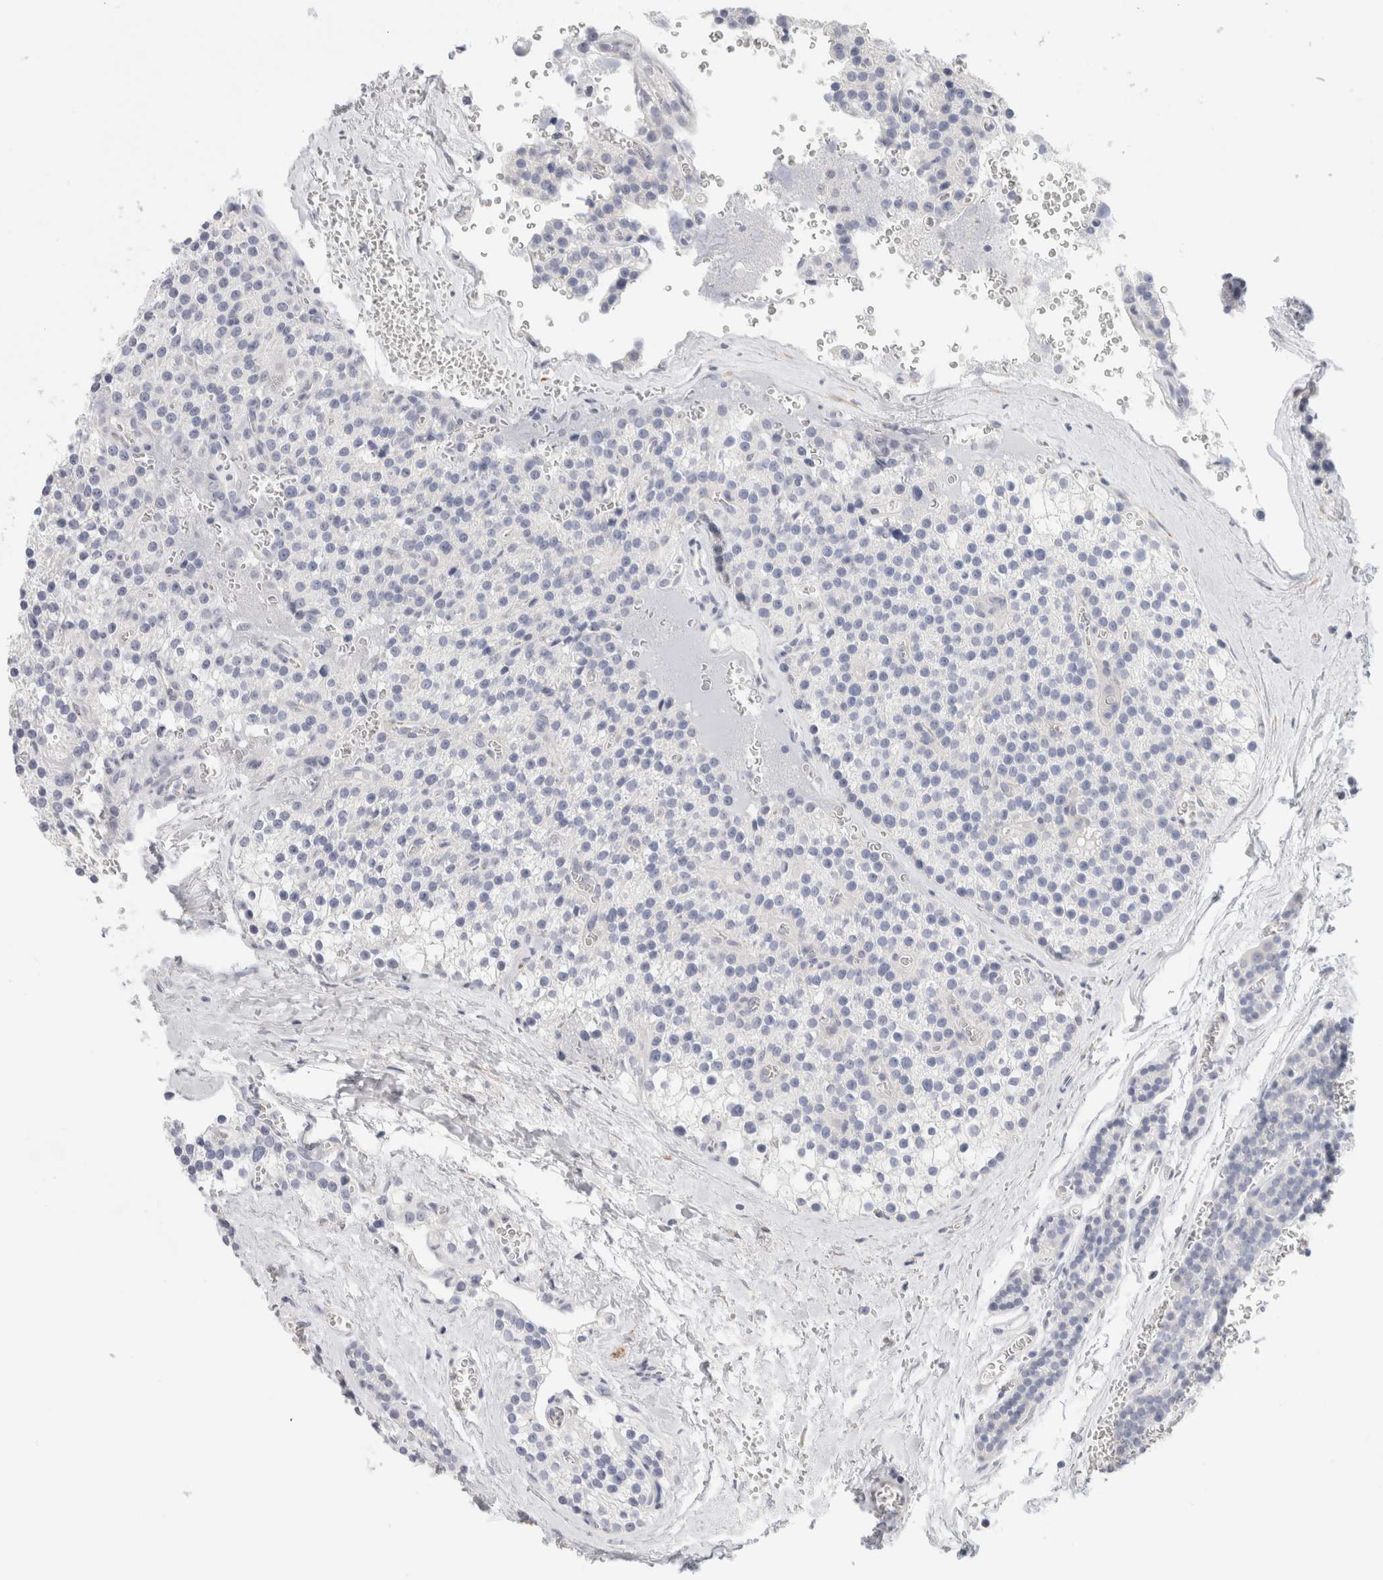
{"staining": {"intensity": "negative", "quantity": "none", "location": "none"}, "tissue": "parathyroid gland", "cell_type": "Glandular cells", "image_type": "normal", "snomed": [{"axis": "morphology", "description": "Normal tissue, NOS"}, {"axis": "topography", "description": "Parathyroid gland"}], "caption": "Immunohistochemistry histopathology image of normal human parathyroid gland stained for a protein (brown), which shows no staining in glandular cells. (Immunohistochemistry (ihc), brightfield microscopy, high magnification).", "gene": "RTN4", "patient": {"sex": "female", "age": 64}}